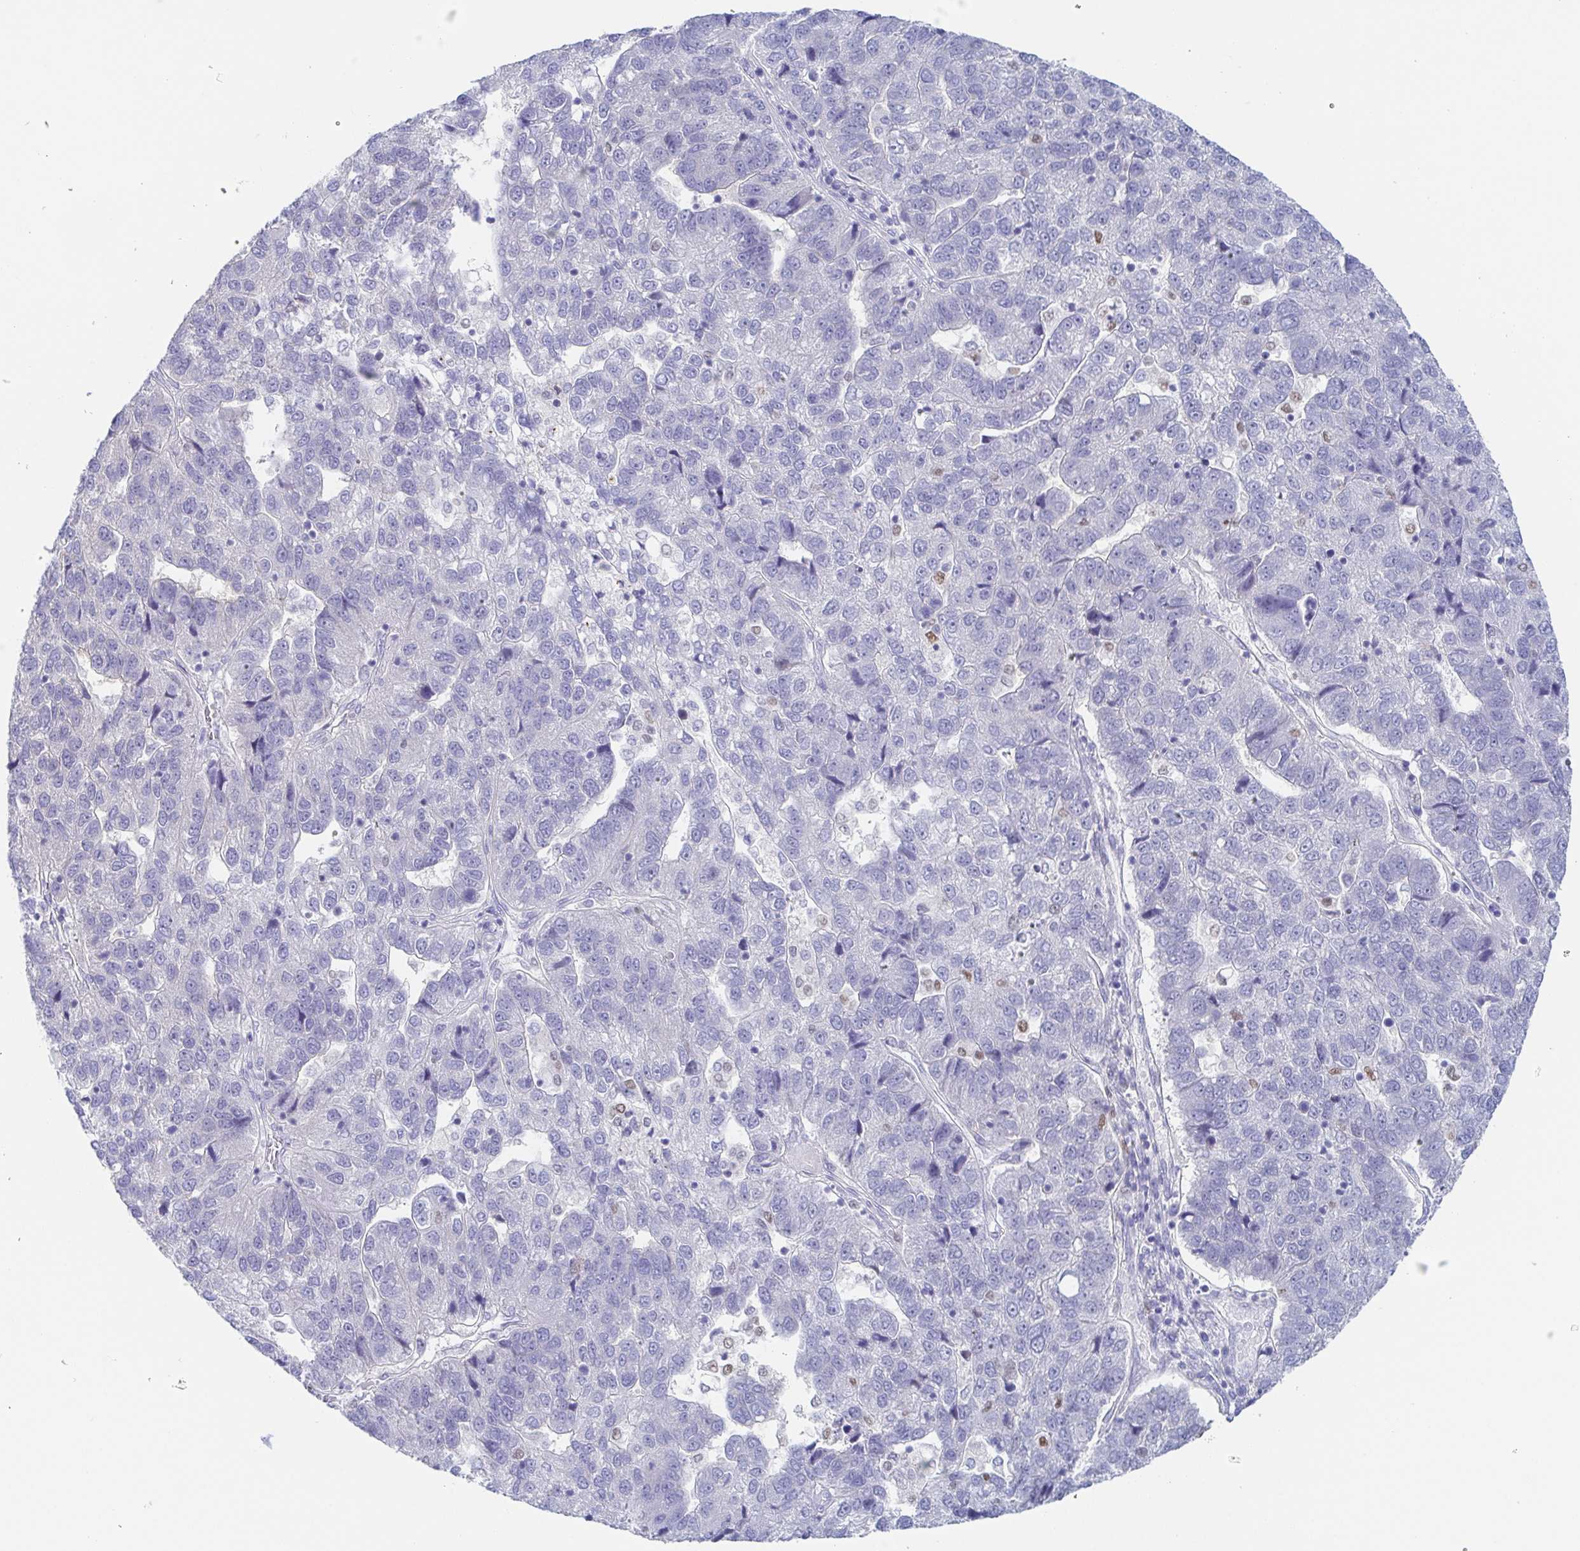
{"staining": {"intensity": "negative", "quantity": "none", "location": "none"}, "tissue": "pancreatic cancer", "cell_type": "Tumor cells", "image_type": "cancer", "snomed": [{"axis": "morphology", "description": "Adenocarcinoma, NOS"}, {"axis": "topography", "description": "Pancreas"}], "caption": "Immunohistochemical staining of human pancreatic cancer (adenocarcinoma) reveals no significant expression in tumor cells. Brightfield microscopy of immunohistochemistry stained with DAB (3,3'-diaminobenzidine) (brown) and hematoxylin (blue), captured at high magnification.", "gene": "HTR2A", "patient": {"sex": "female", "age": 61}}